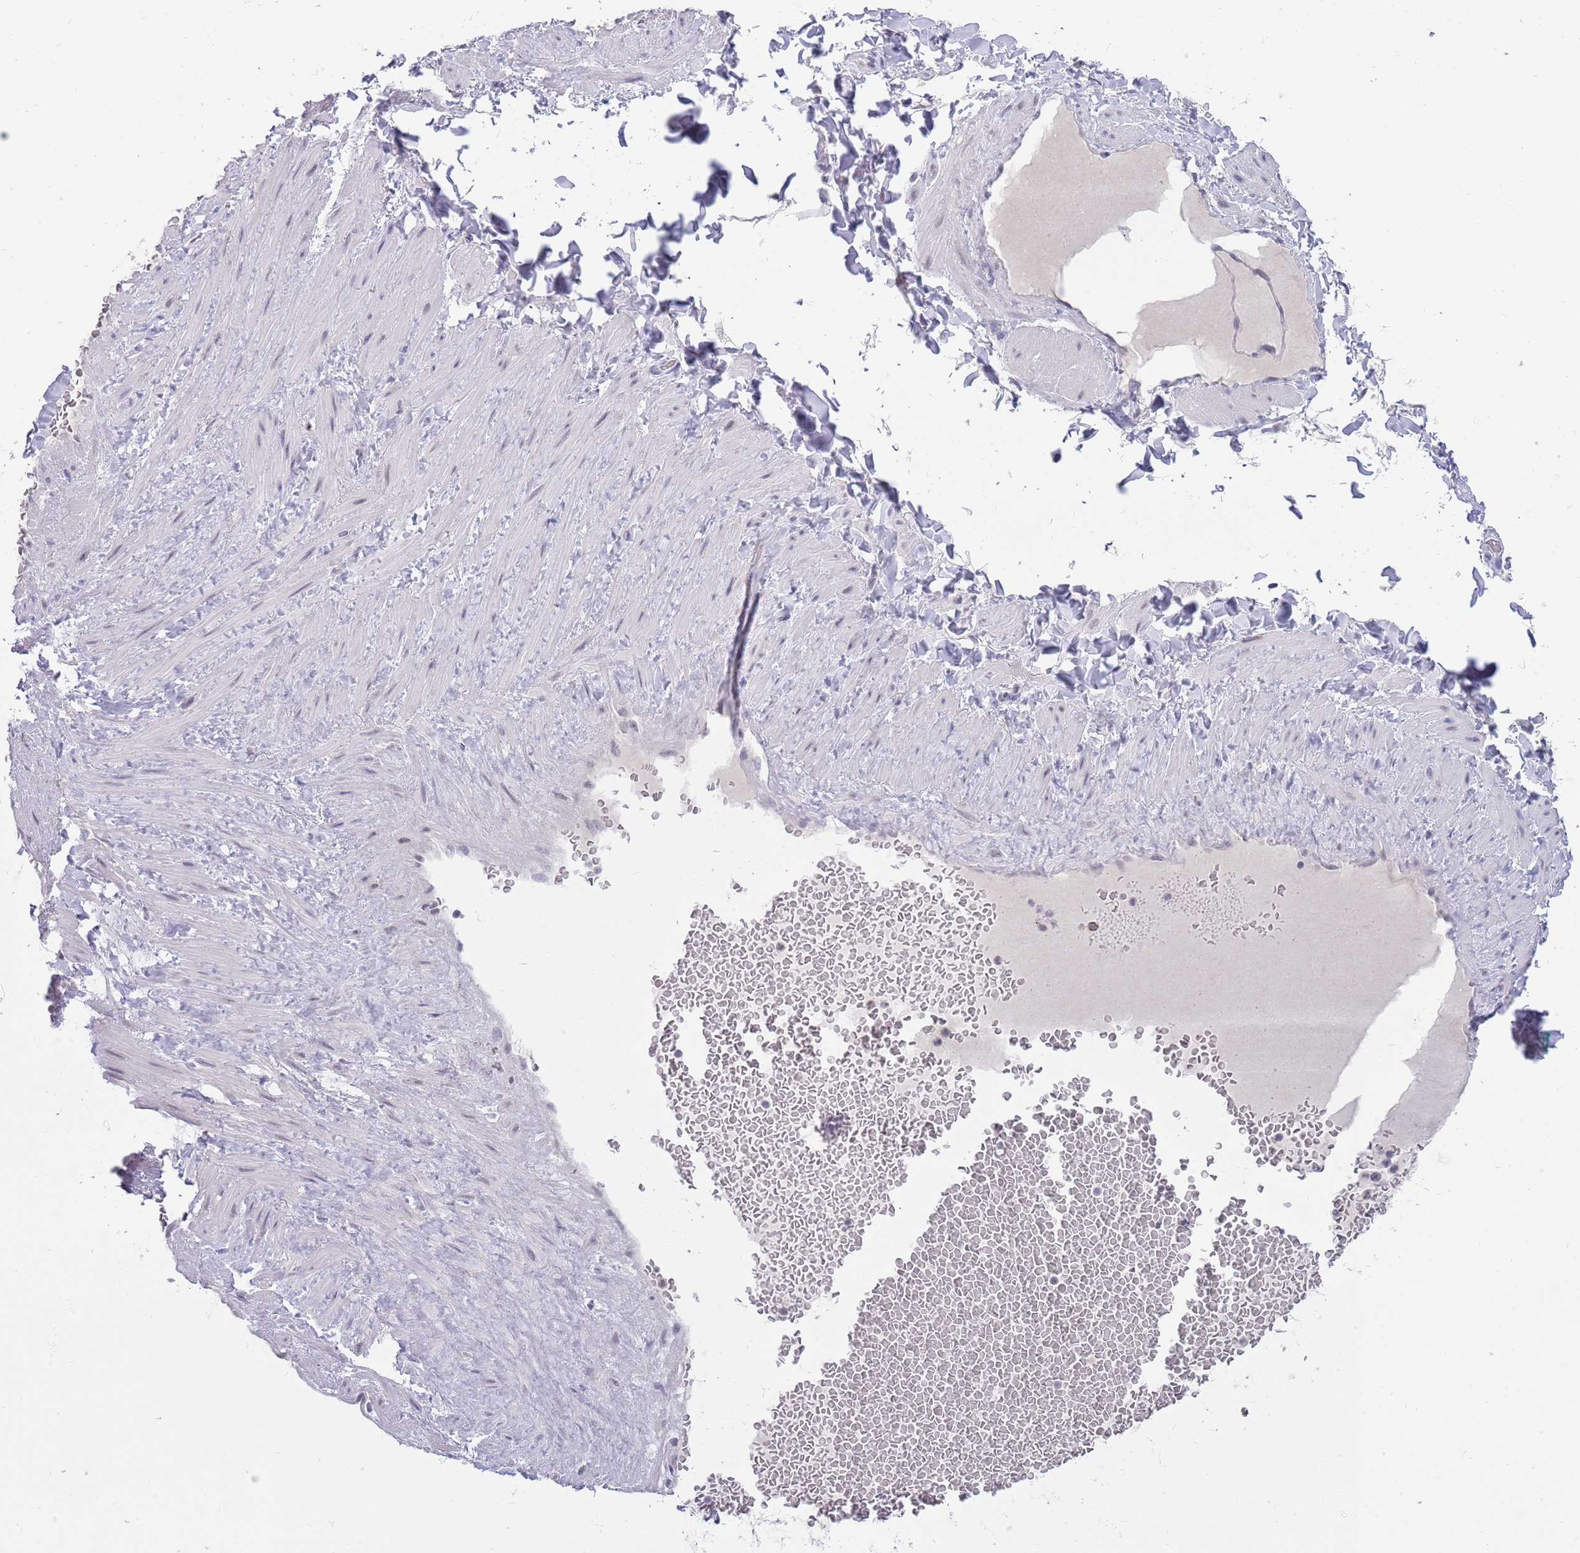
{"staining": {"intensity": "negative", "quantity": "none", "location": "none"}, "tissue": "adipose tissue", "cell_type": "Adipocytes", "image_type": "normal", "snomed": [{"axis": "morphology", "description": "Normal tissue, NOS"}, {"axis": "topography", "description": "Soft tissue"}, {"axis": "topography", "description": "Vascular tissue"}], "caption": "Immunohistochemistry (IHC) of unremarkable human adipose tissue demonstrates no positivity in adipocytes.", "gene": "SEPHS2", "patient": {"sex": "male", "age": 54}}